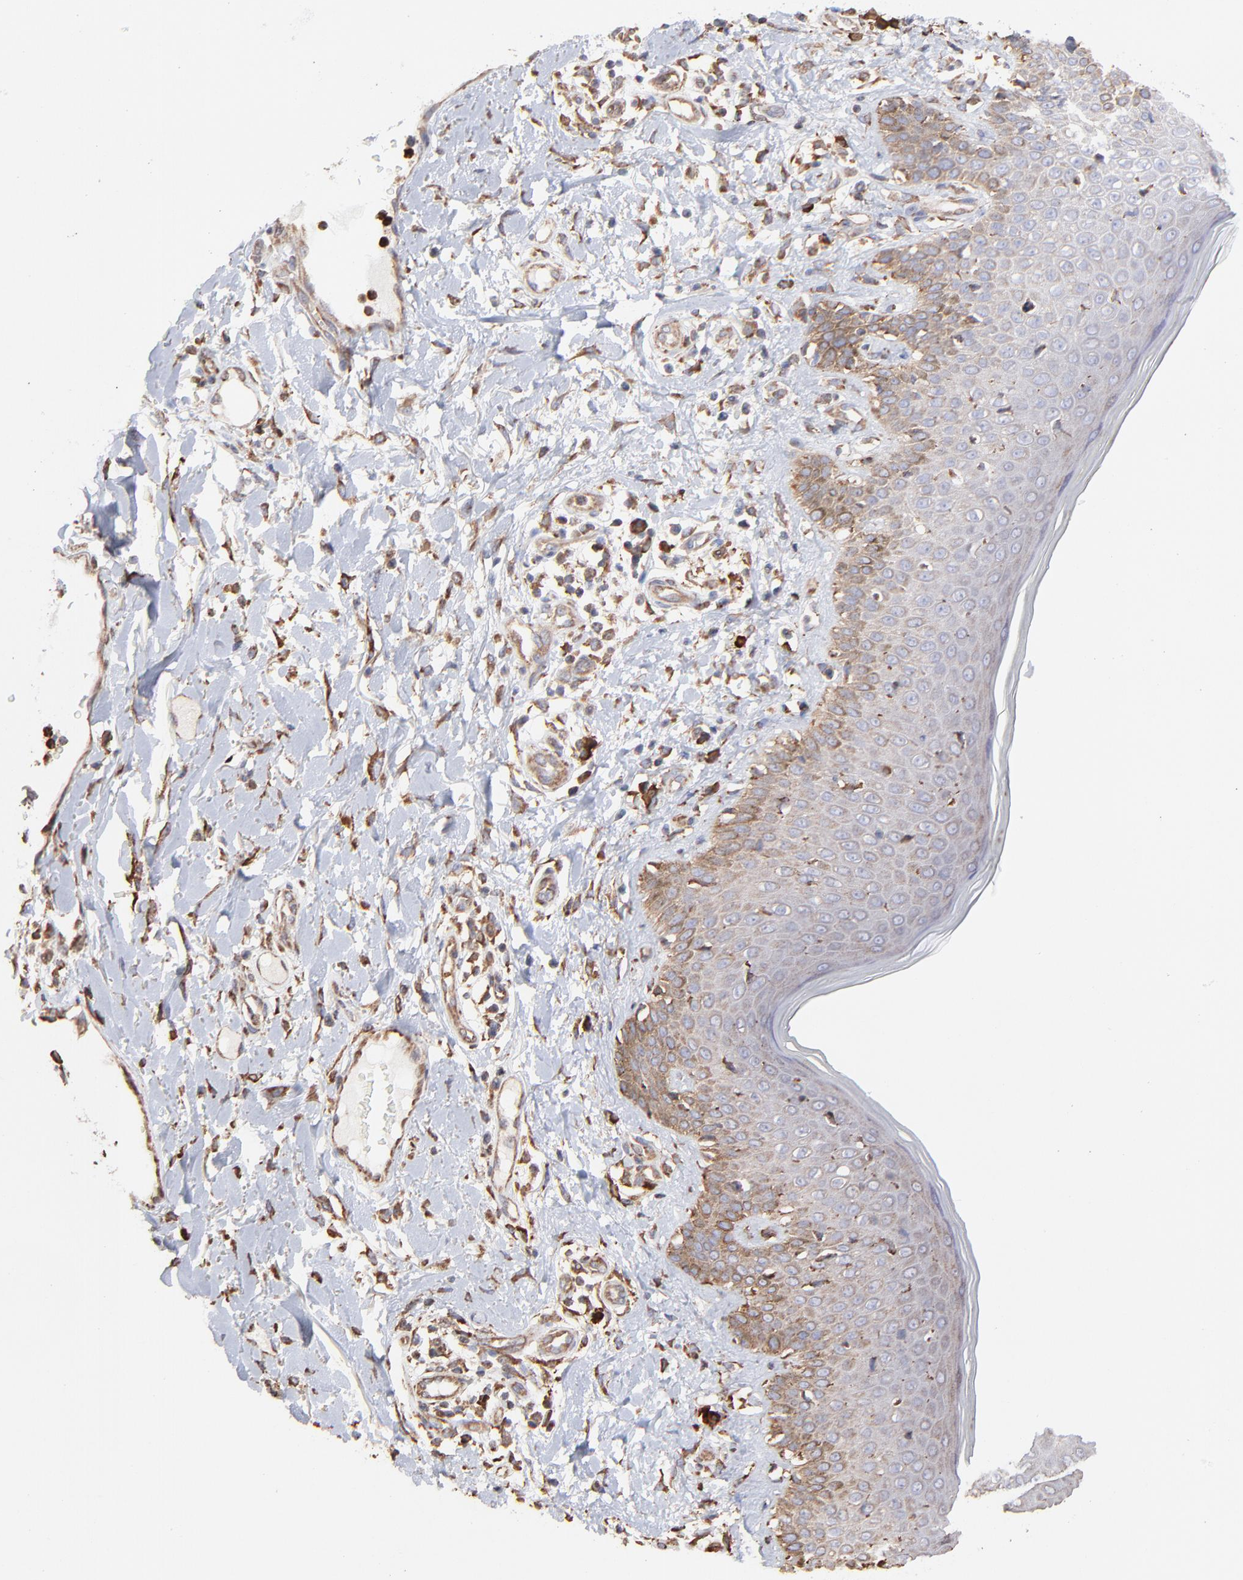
{"staining": {"intensity": "moderate", "quantity": "<25%", "location": "cytoplasmic/membranous"}, "tissue": "skin cancer", "cell_type": "Tumor cells", "image_type": "cancer", "snomed": [{"axis": "morphology", "description": "Squamous cell carcinoma, NOS"}, {"axis": "topography", "description": "Skin"}], "caption": "Skin cancer (squamous cell carcinoma) was stained to show a protein in brown. There is low levels of moderate cytoplasmic/membranous expression in approximately <25% of tumor cells.", "gene": "PFKM", "patient": {"sex": "female", "age": 59}}